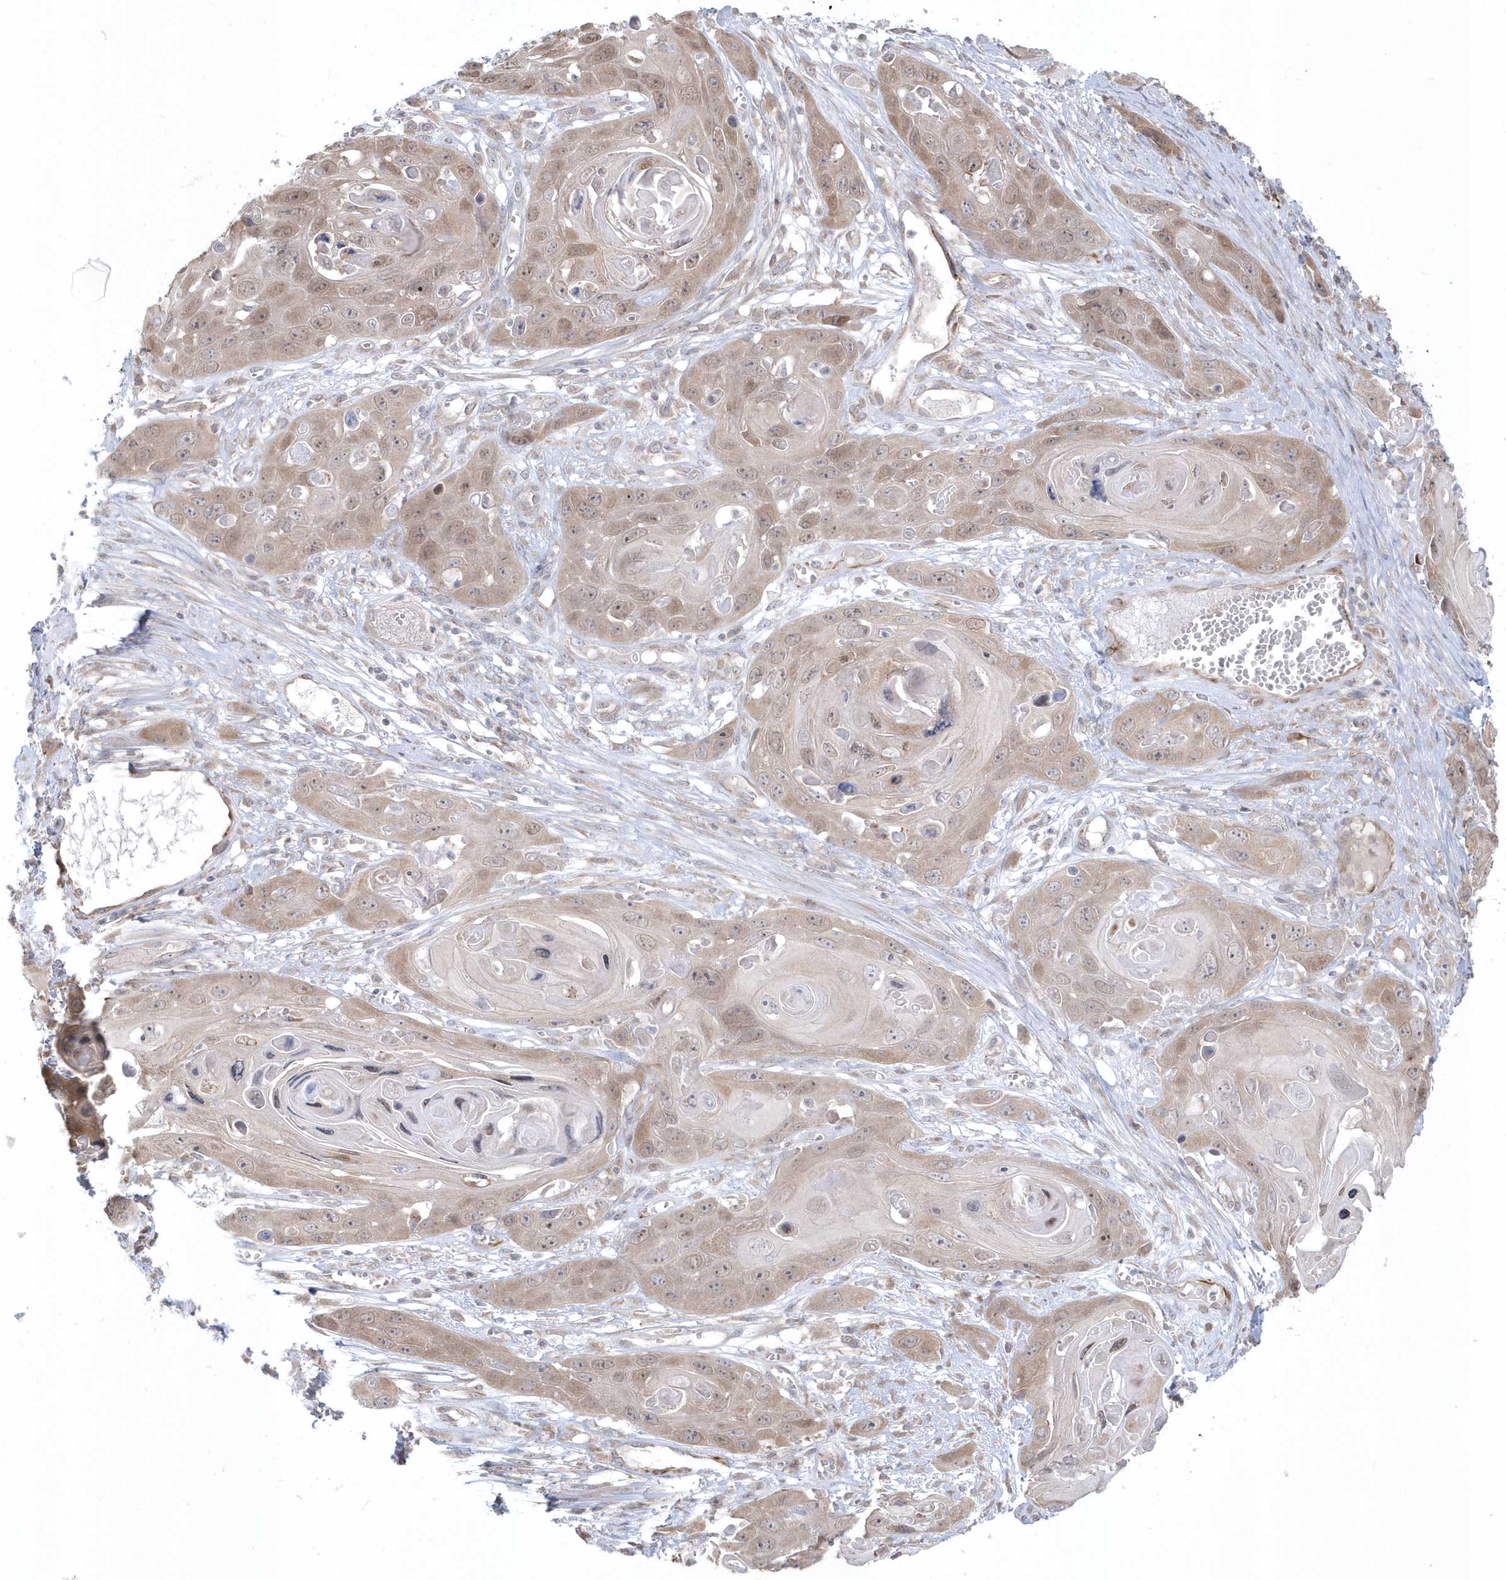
{"staining": {"intensity": "weak", "quantity": ">75%", "location": "cytoplasmic/membranous,nuclear"}, "tissue": "skin cancer", "cell_type": "Tumor cells", "image_type": "cancer", "snomed": [{"axis": "morphology", "description": "Squamous cell carcinoma, NOS"}, {"axis": "topography", "description": "Skin"}], "caption": "DAB immunohistochemical staining of skin cancer demonstrates weak cytoplasmic/membranous and nuclear protein staining in about >75% of tumor cells.", "gene": "DHX57", "patient": {"sex": "male", "age": 55}}